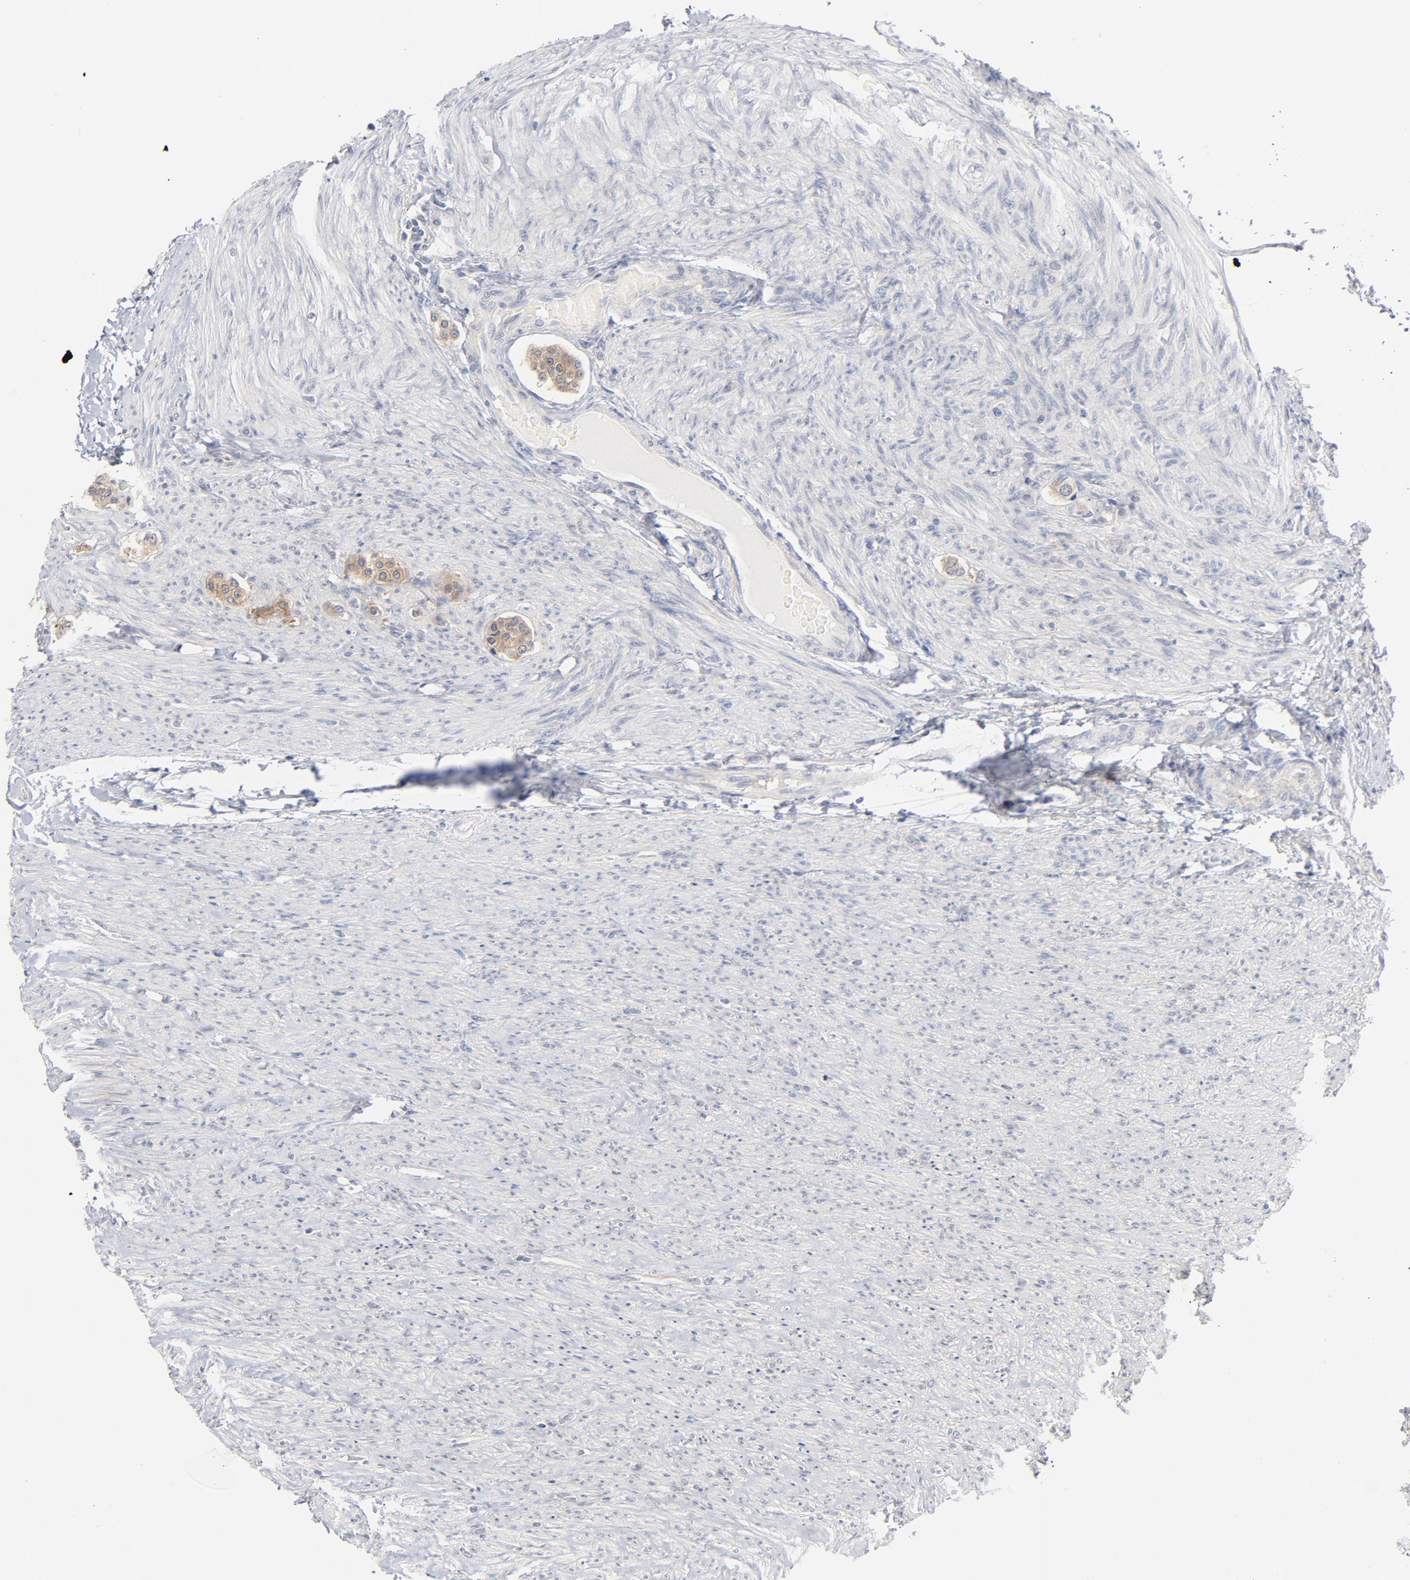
{"staining": {"intensity": "moderate", "quantity": ">75%", "location": "cytoplasmic/membranous"}, "tissue": "carcinoid", "cell_type": "Tumor cells", "image_type": "cancer", "snomed": [{"axis": "morphology", "description": "Carcinoid, malignant, NOS"}, {"axis": "topography", "description": "Colon"}], "caption": "The micrograph reveals immunohistochemical staining of carcinoid. There is moderate cytoplasmic/membranous expression is seen in about >75% of tumor cells. Nuclei are stained in blue.", "gene": "UBL4A", "patient": {"sex": "female", "age": 61}}